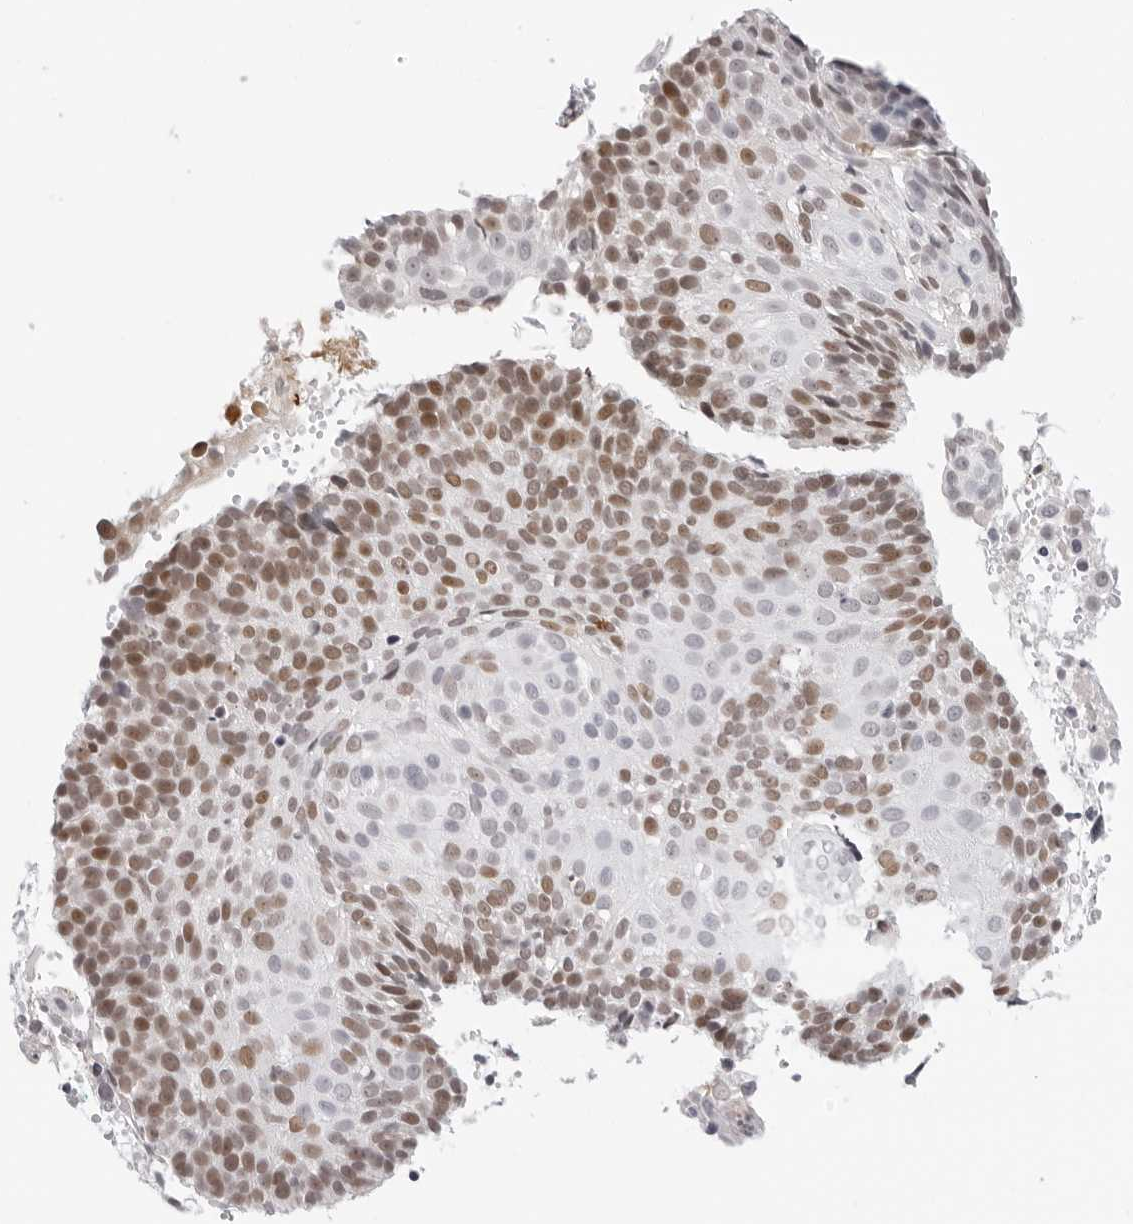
{"staining": {"intensity": "moderate", "quantity": ">75%", "location": "nuclear"}, "tissue": "cervical cancer", "cell_type": "Tumor cells", "image_type": "cancer", "snomed": [{"axis": "morphology", "description": "Squamous cell carcinoma, NOS"}, {"axis": "topography", "description": "Cervix"}], "caption": "Brown immunohistochemical staining in cervical cancer (squamous cell carcinoma) demonstrates moderate nuclear staining in about >75% of tumor cells. (Stains: DAB in brown, nuclei in blue, Microscopy: brightfield microscopy at high magnification).", "gene": "MSH6", "patient": {"sex": "female", "age": 74}}